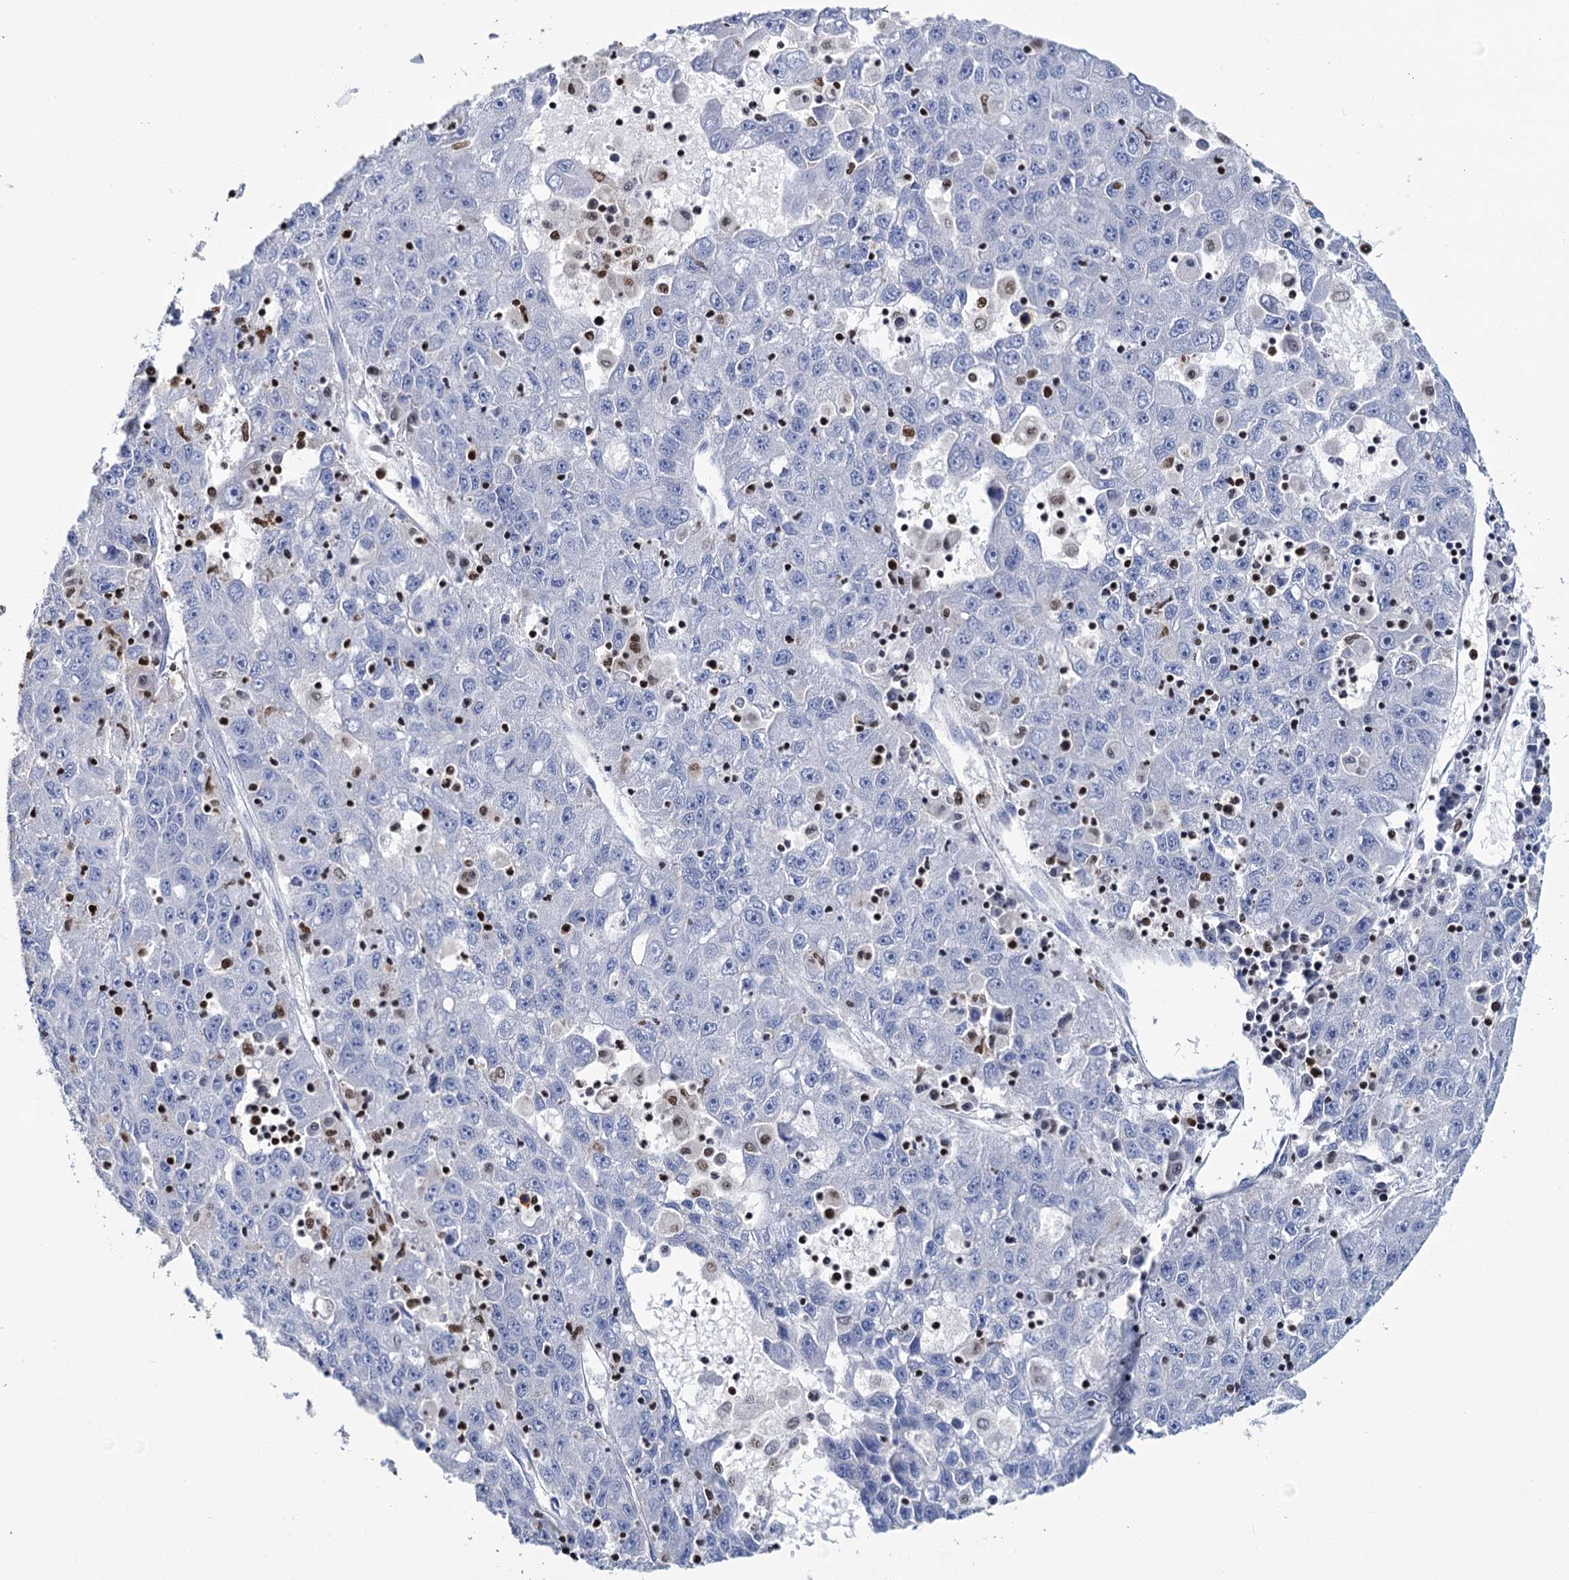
{"staining": {"intensity": "negative", "quantity": "none", "location": "none"}, "tissue": "liver cancer", "cell_type": "Tumor cells", "image_type": "cancer", "snomed": [{"axis": "morphology", "description": "Carcinoma, Hepatocellular, NOS"}, {"axis": "topography", "description": "Liver"}], "caption": "Micrograph shows no protein staining in tumor cells of hepatocellular carcinoma (liver) tissue.", "gene": "CELF2", "patient": {"sex": "male", "age": 49}}